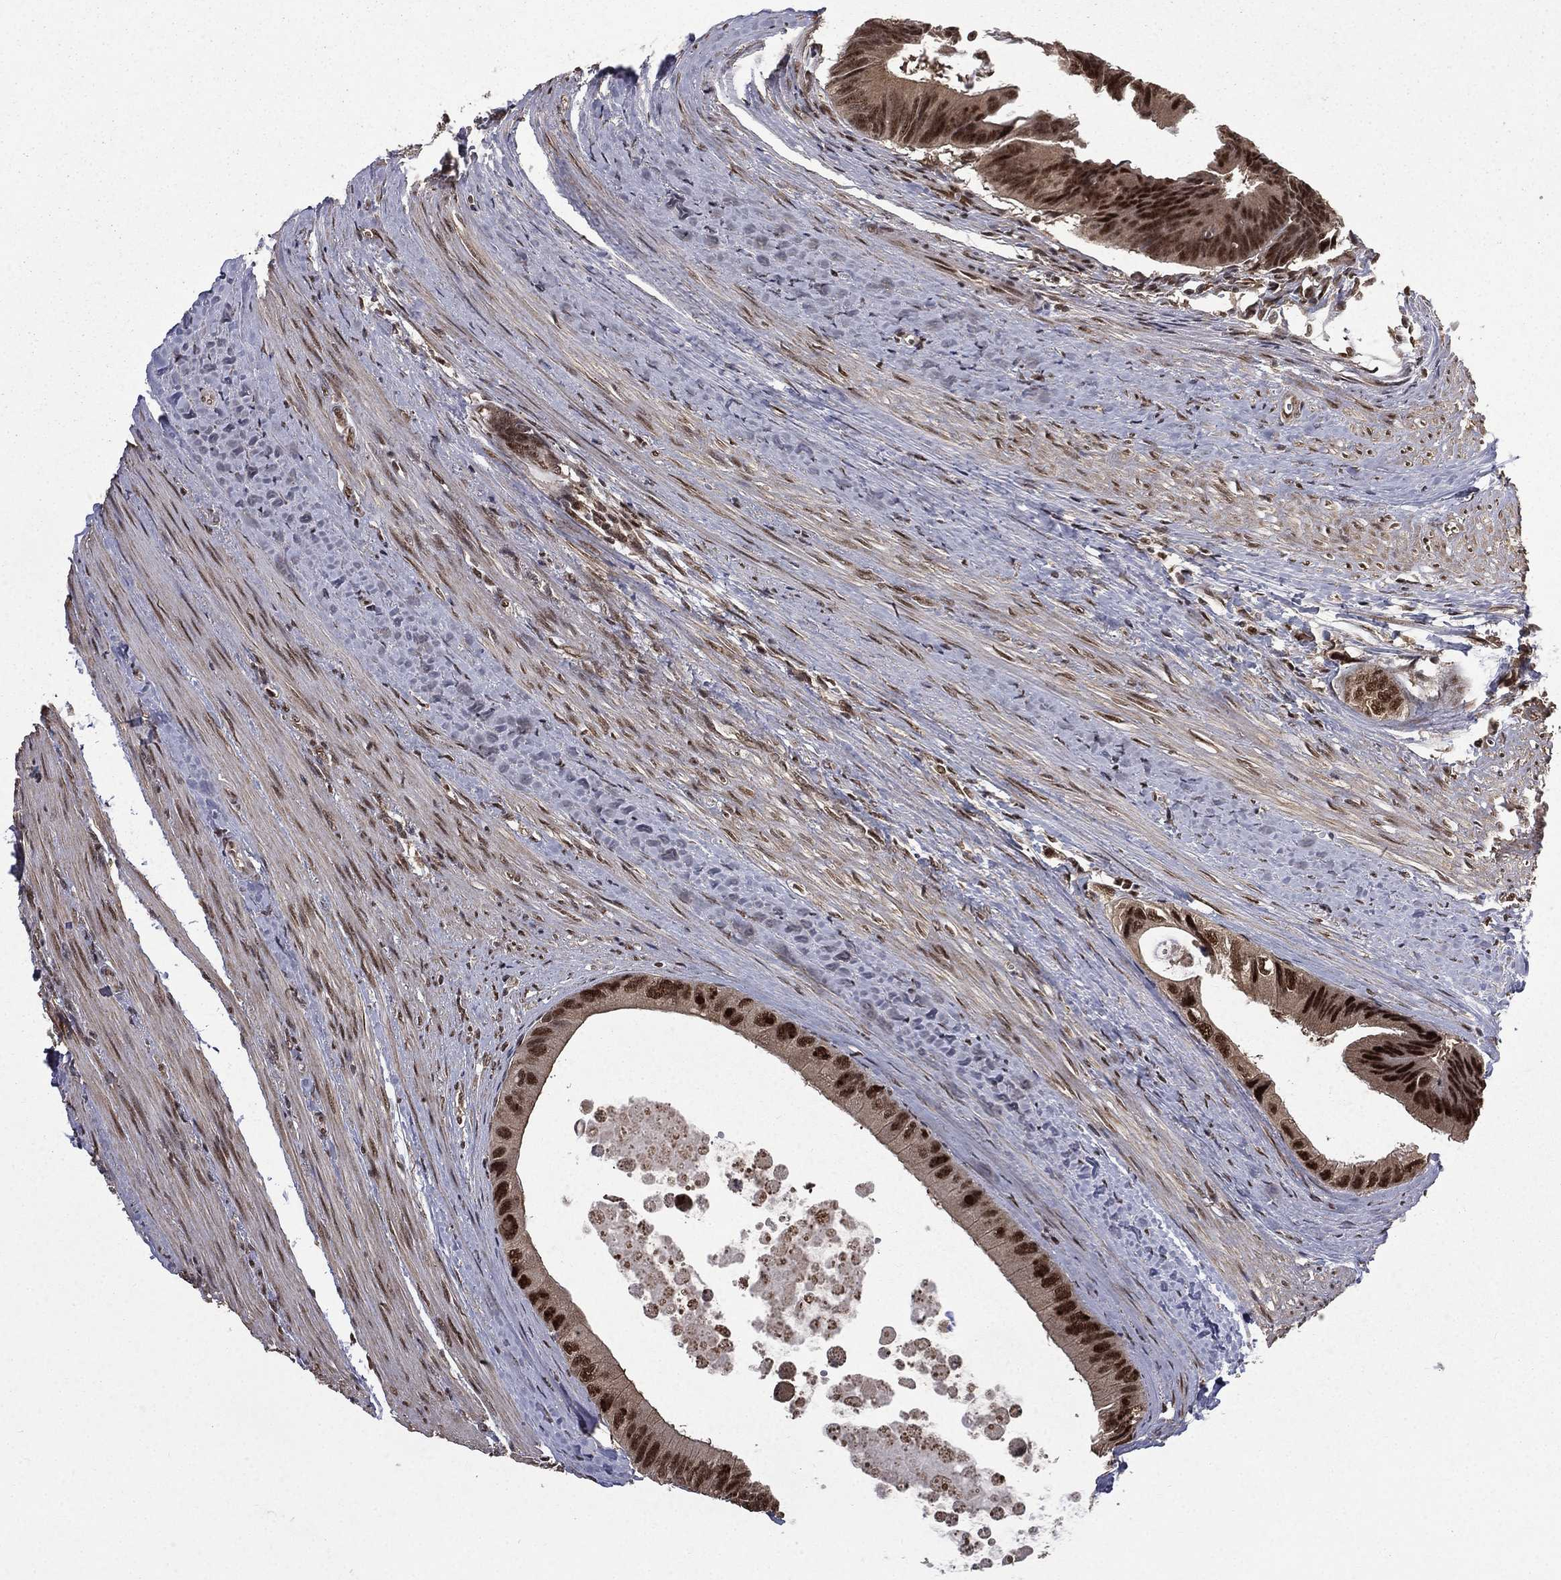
{"staining": {"intensity": "strong", "quantity": ">75%", "location": "nuclear"}, "tissue": "colorectal cancer", "cell_type": "Tumor cells", "image_type": "cancer", "snomed": [{"axis": "morphology", "description": "Normal tissue, NOS"}, {"axis": "morphology", "description": "Adenocarcinoma, NOS"}, {"axis": "topography", "description": "Colon"}], "caption": "Immunohistochemistry (IHC) staining of colorectal cancer, which reveals high levels of strong nuclear positivity in approximately >75% of tumor cells indicating strong nuclear protein expression. The staining was performed using DAB (3,3'-diaminobenzidine) (brown) for protein detection and nuclei were counterstained in hematoxylin (blue).", "gene": "JMJD6", "patient": {"sex": "male", "age": 65}}